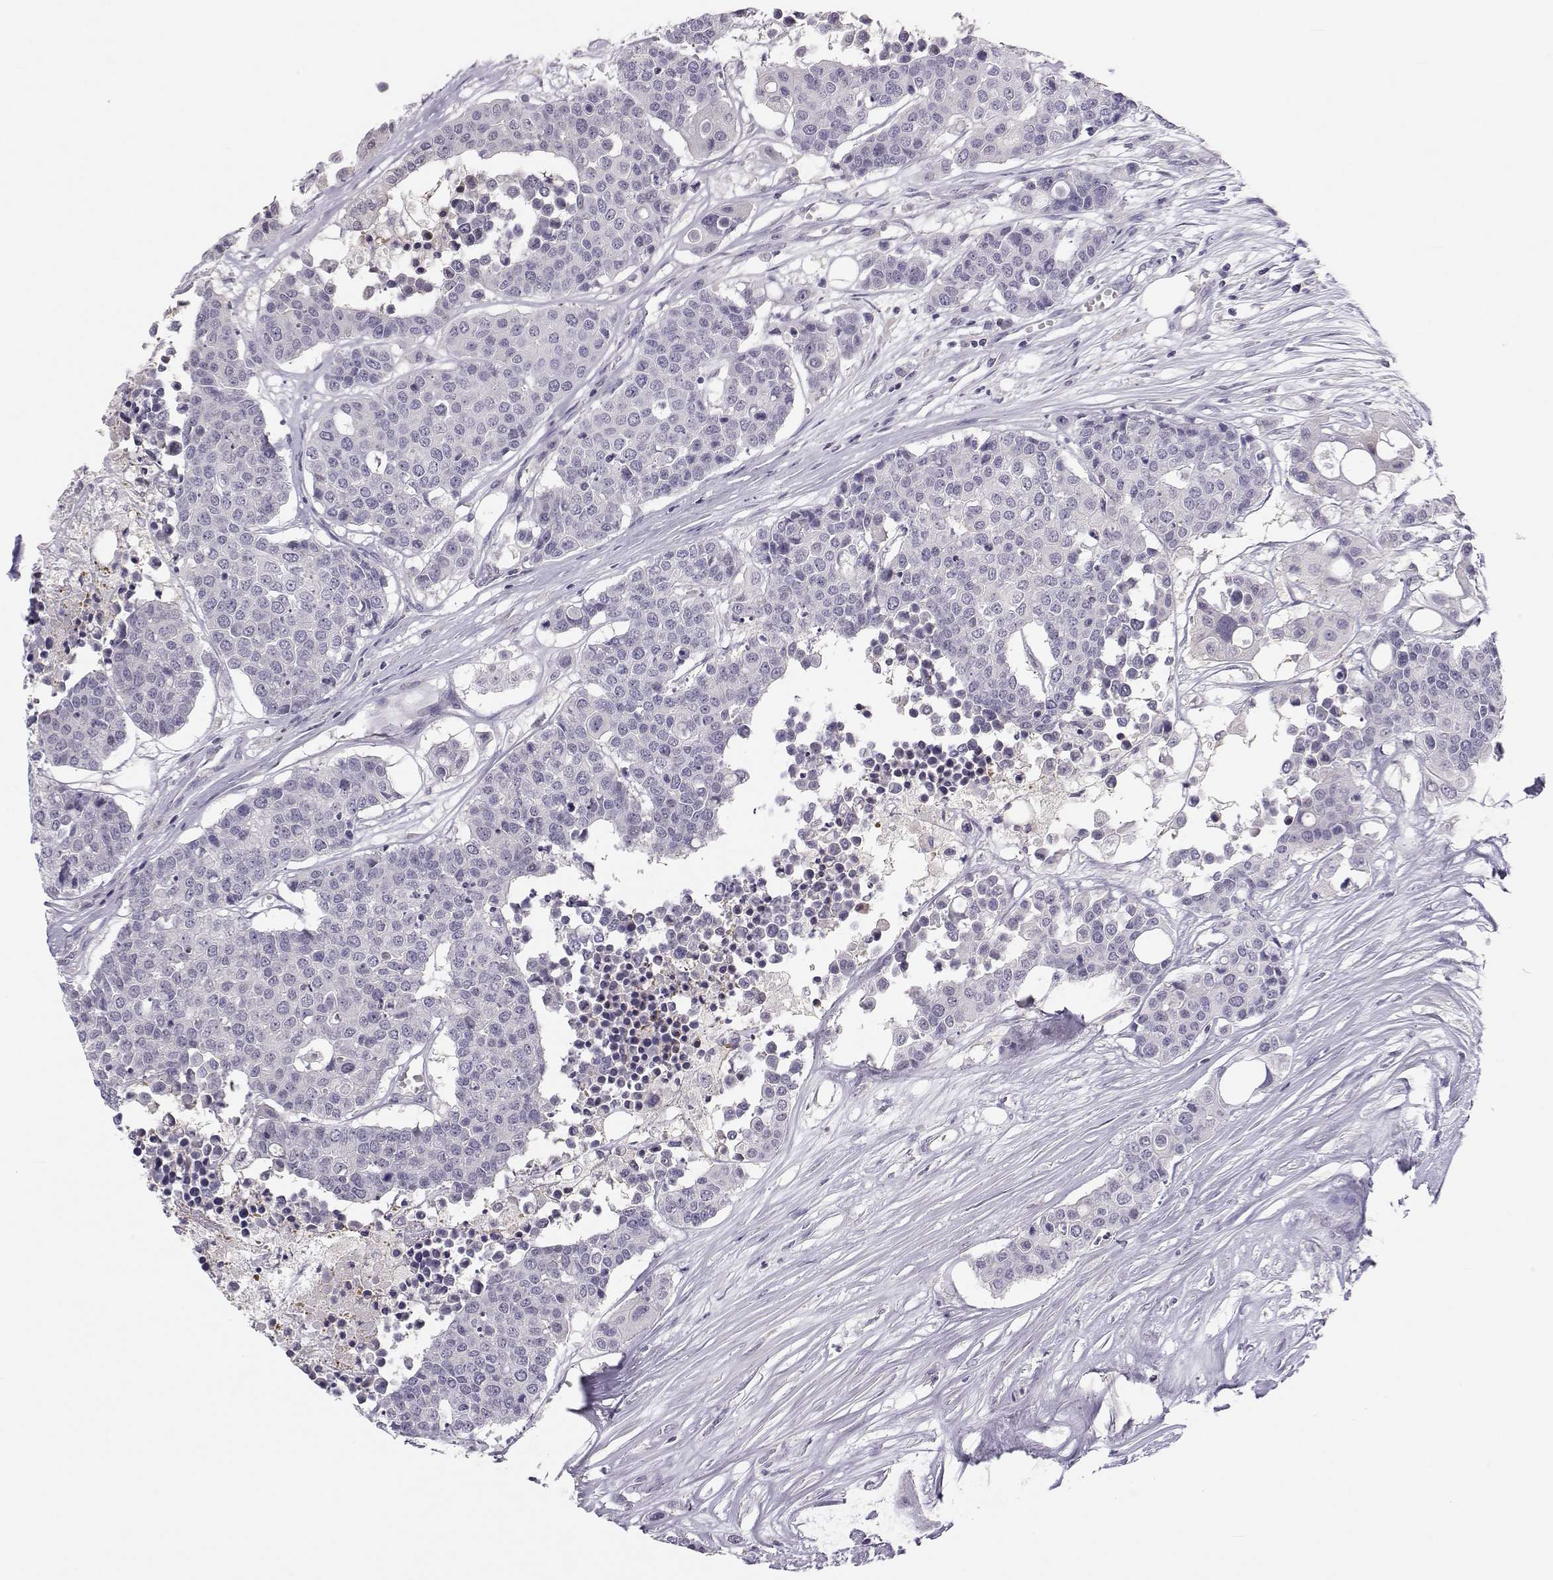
{"staining": {"intensity": "negative", "quantity": "none", "location": "none"}, "tissue": "carcinoid", "cell_type": "Tumor cells", "image_type": "cancer", "snomed": [{"axis": "morphology", "description": "Carcinoid, malignant, NOS"}, {"axis": "topography", "description": "Colon"}], "caption": "Histopathology image shows no protein positivity in tumor cells of malignant carcinoid tissue.", "gene": "MROH7", "patient": {"sex": "male", "age": 81}}